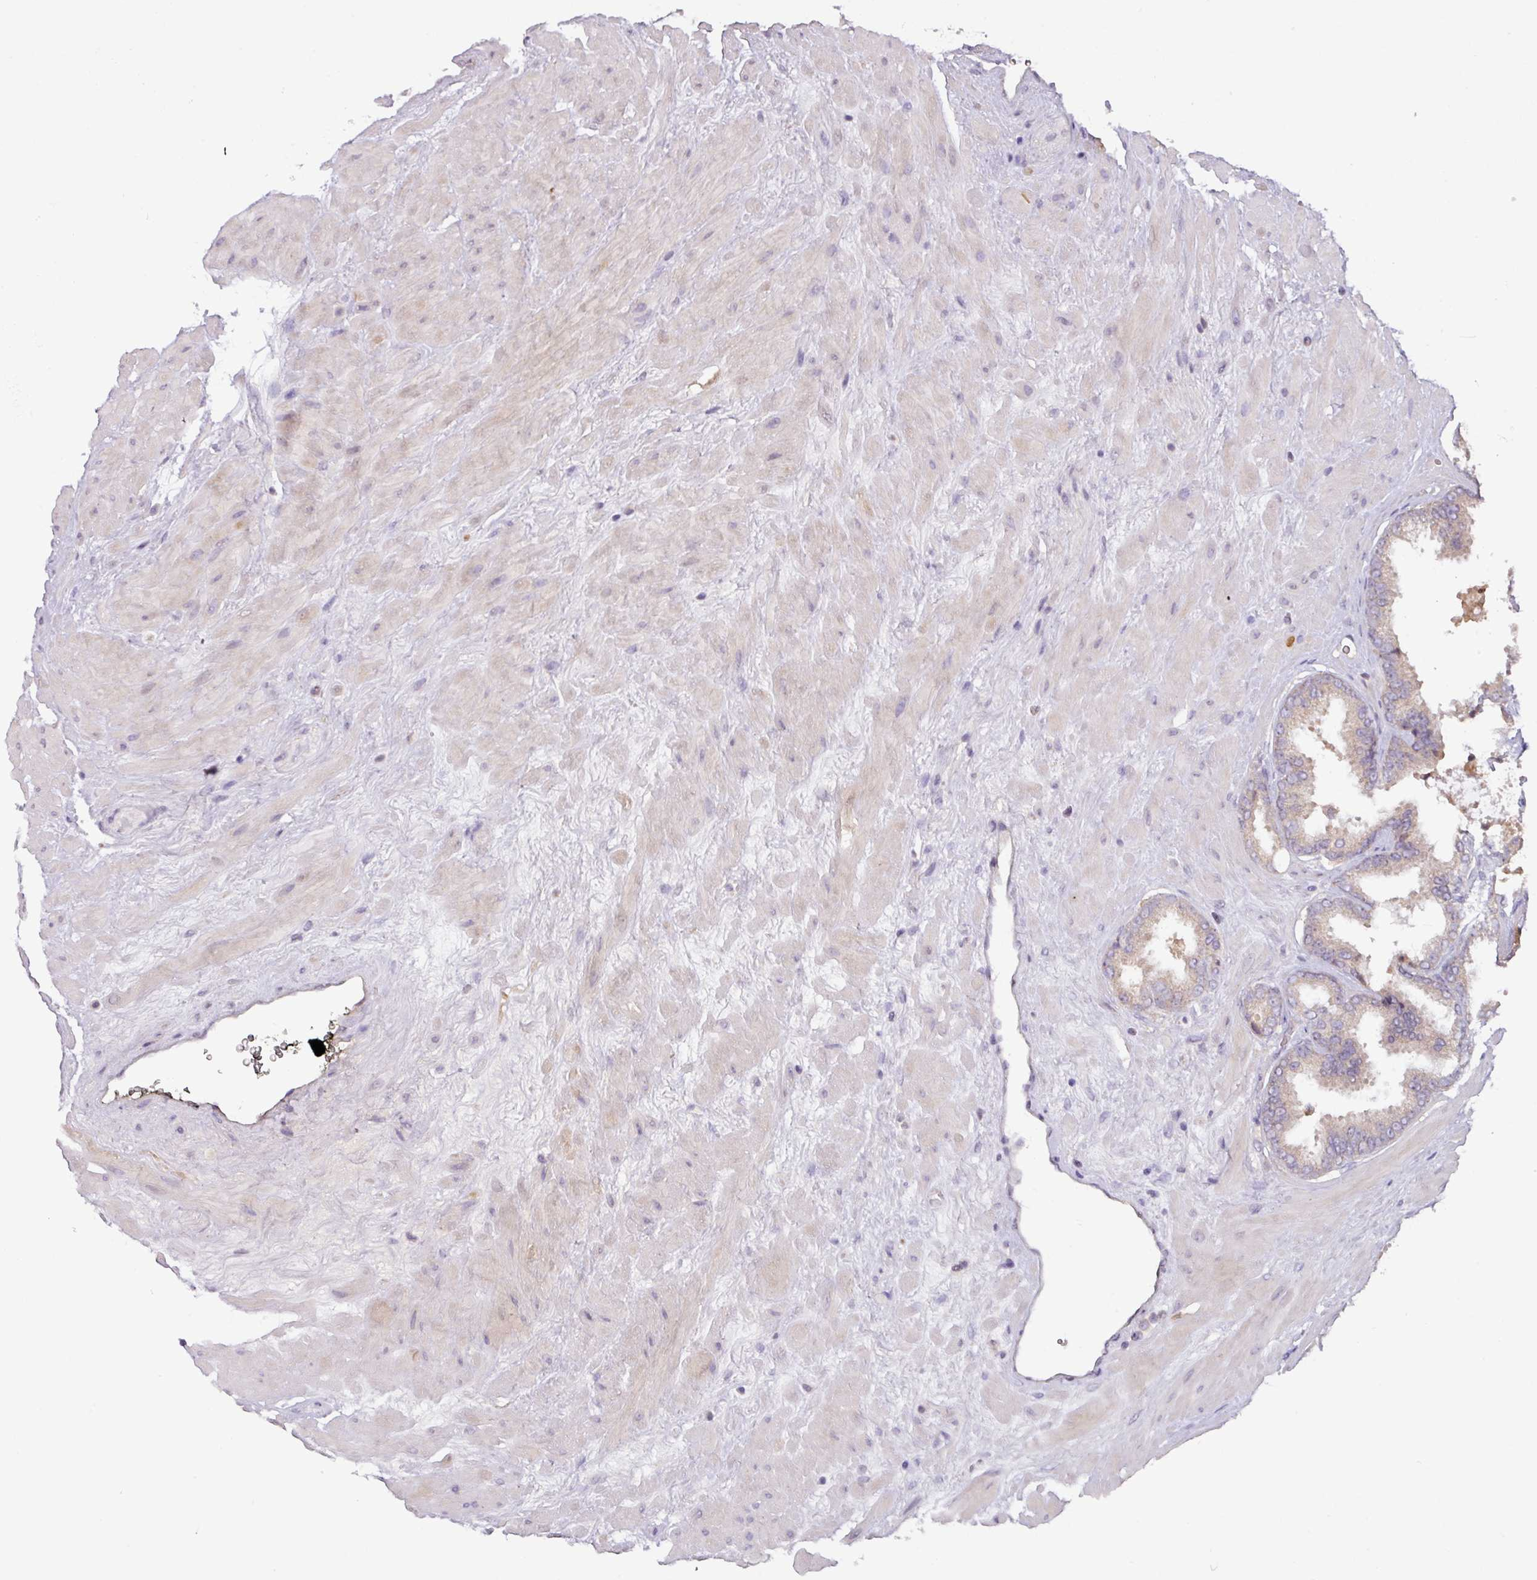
{"staining": {"intensity": "weak", "quantity": "<25%", "location": "cytoplasmic/membranous"}, "tissue": "prostate cancer", "cell_type": "Tumor cells", "image_type": "cancer", "snomed": [{"axis": "morphology", "description": "Adenocarcinoma, Low grade"}, {"axis": "topography", "description": "Prostate"}], "caption": "Prostate cancer was stained to show a protein in brown. There is no significant staining in tumor cells.", "gene": "SLC5A10", "patient": {"sex": "male", "age": 62}}